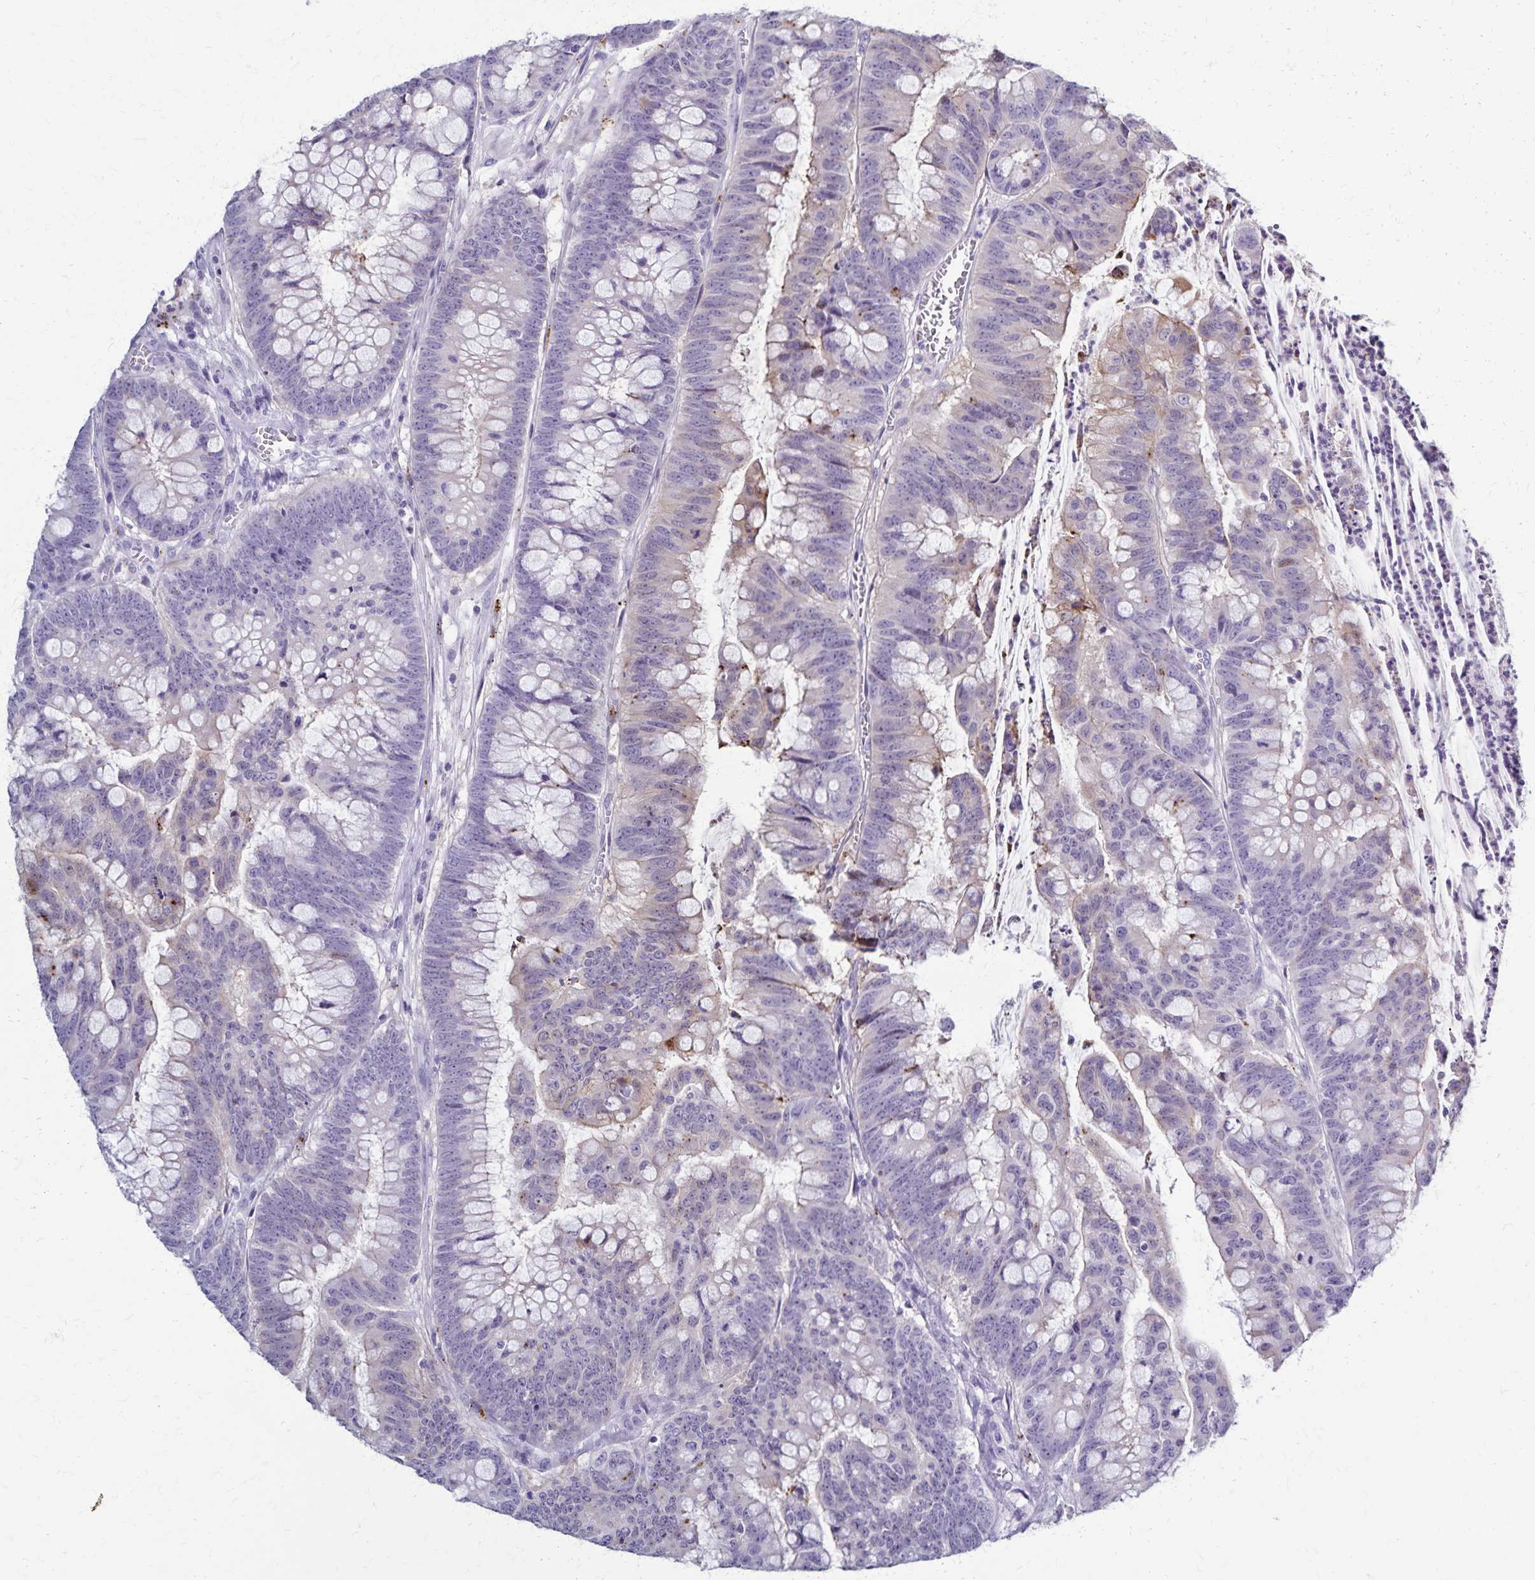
{"staining": {"intensity": "moderate", "quantity": "<25%", "location": "cytoplasmic/membranous"}, "tissue": "colorectal cancer", "cell_type": "Tumor cells", "image_type": "cancer", "snomed": [{"axis": "morphology", "description": "Adenocarcinoma, NOS"}, {"axis": "topography", "description": "Colon"}], "caption": "Tumor cells reveal low levels of moderate cytoplasmic/membranous expression in about <25% of cells in human adenocarcinoma (colorectal).", "gene": "TMEM60", "patient": {"sex": "male", "age": 62}}